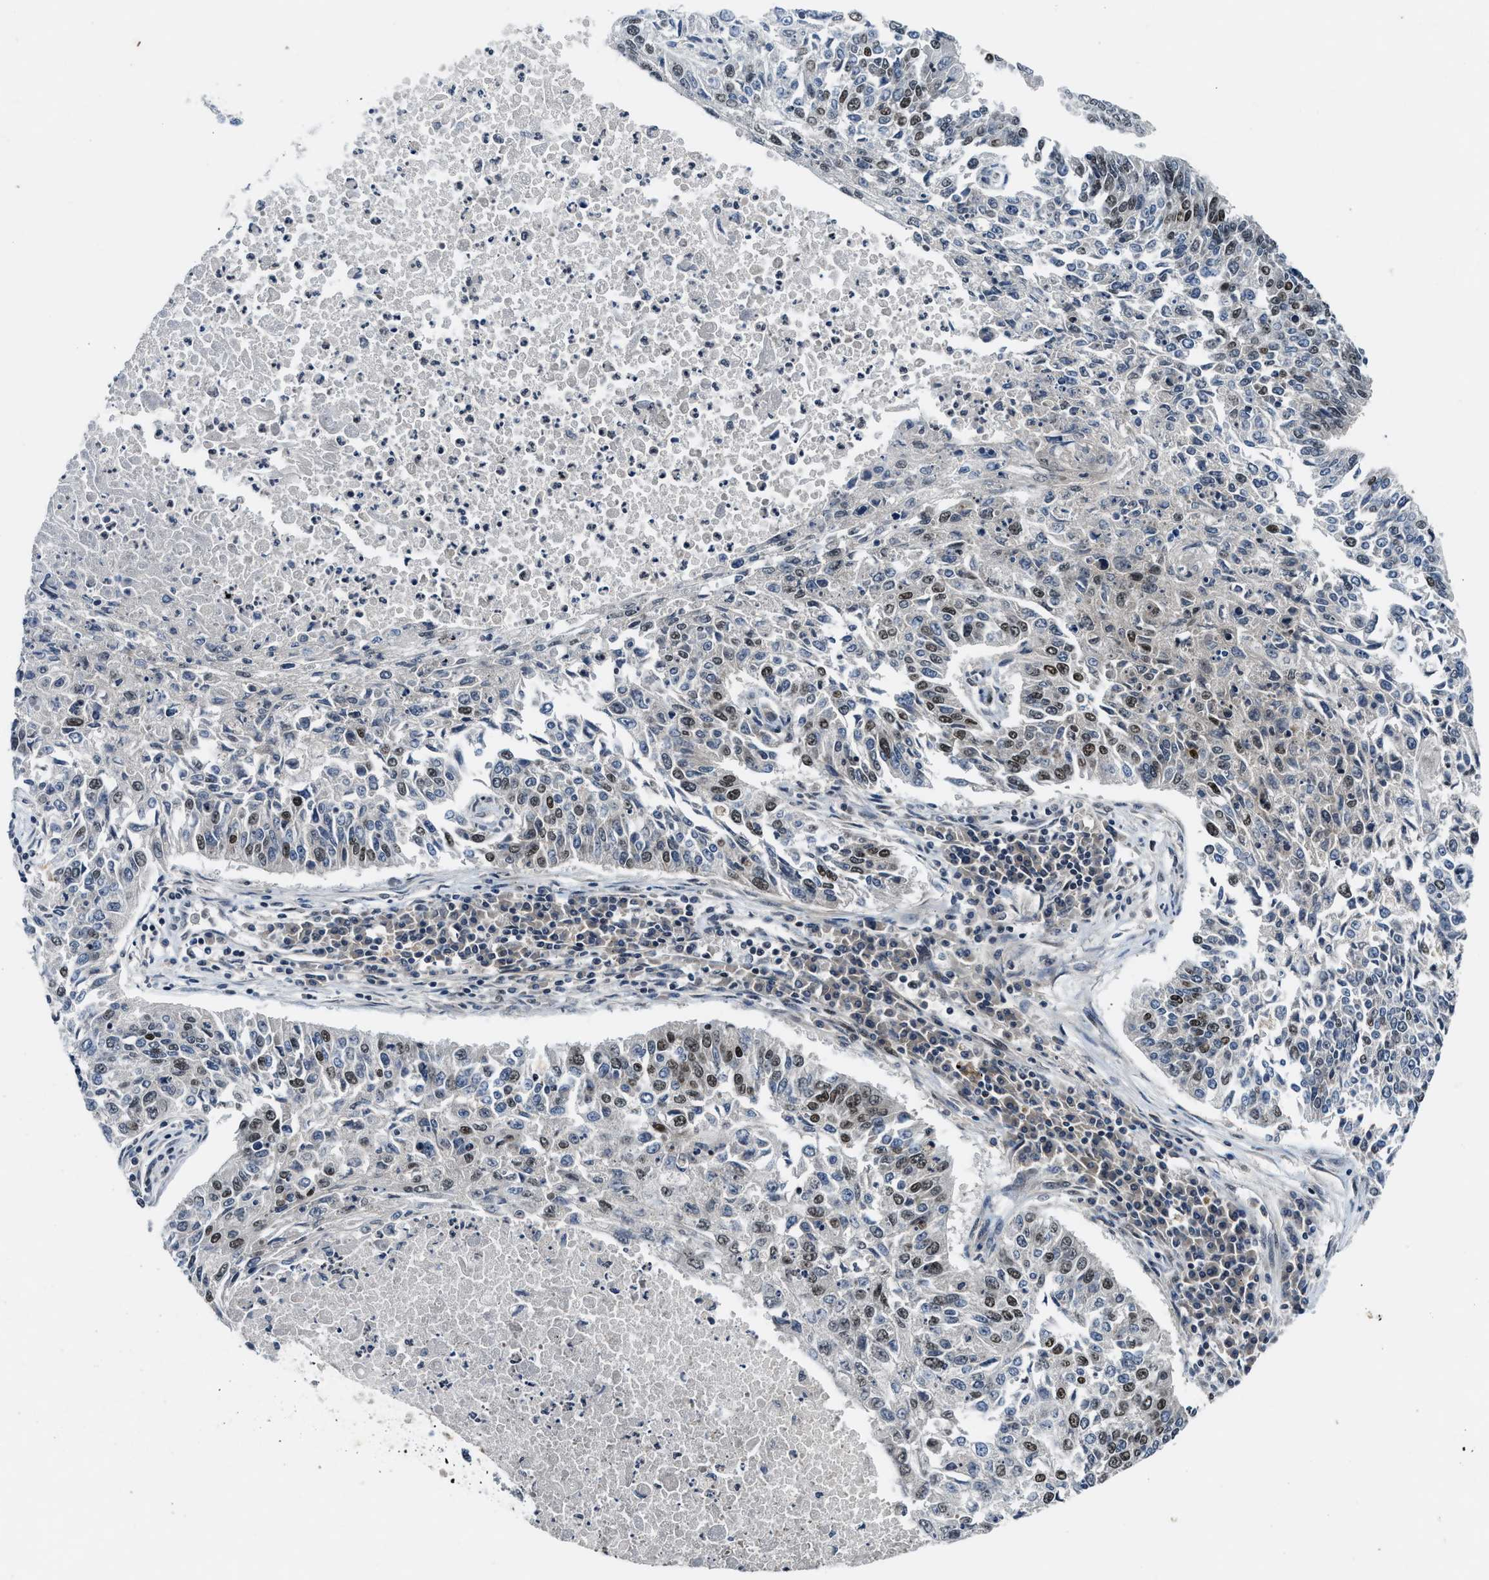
{"staining": {"intensity": "moderate", "quantity": "25%-75%", "location": "nuclear"}, "tissue": "lung cancer", "cell_type": "Tumor cells", "image_type": "cancer", "snomed": [{"axis": "morphology", "description": "Normal tissue, NOS"}, {"axis": "morphology", "description": "Squamous cell carcinoma, NOS"}, {"axis": "topography", "description": "Cartilage tissue"}, {"axis": "topography", "description": "Bronchus"}, {"axis": "topography", "description": "Lung"}], "caption": "This is an image of immunohistochemistry staining of lung squamous cell carcinoma, which shows moderate positivity in the nuclear of tumor cells.", "gene": "NCOA1", "patient": {"sex": "female", "age": 49}}